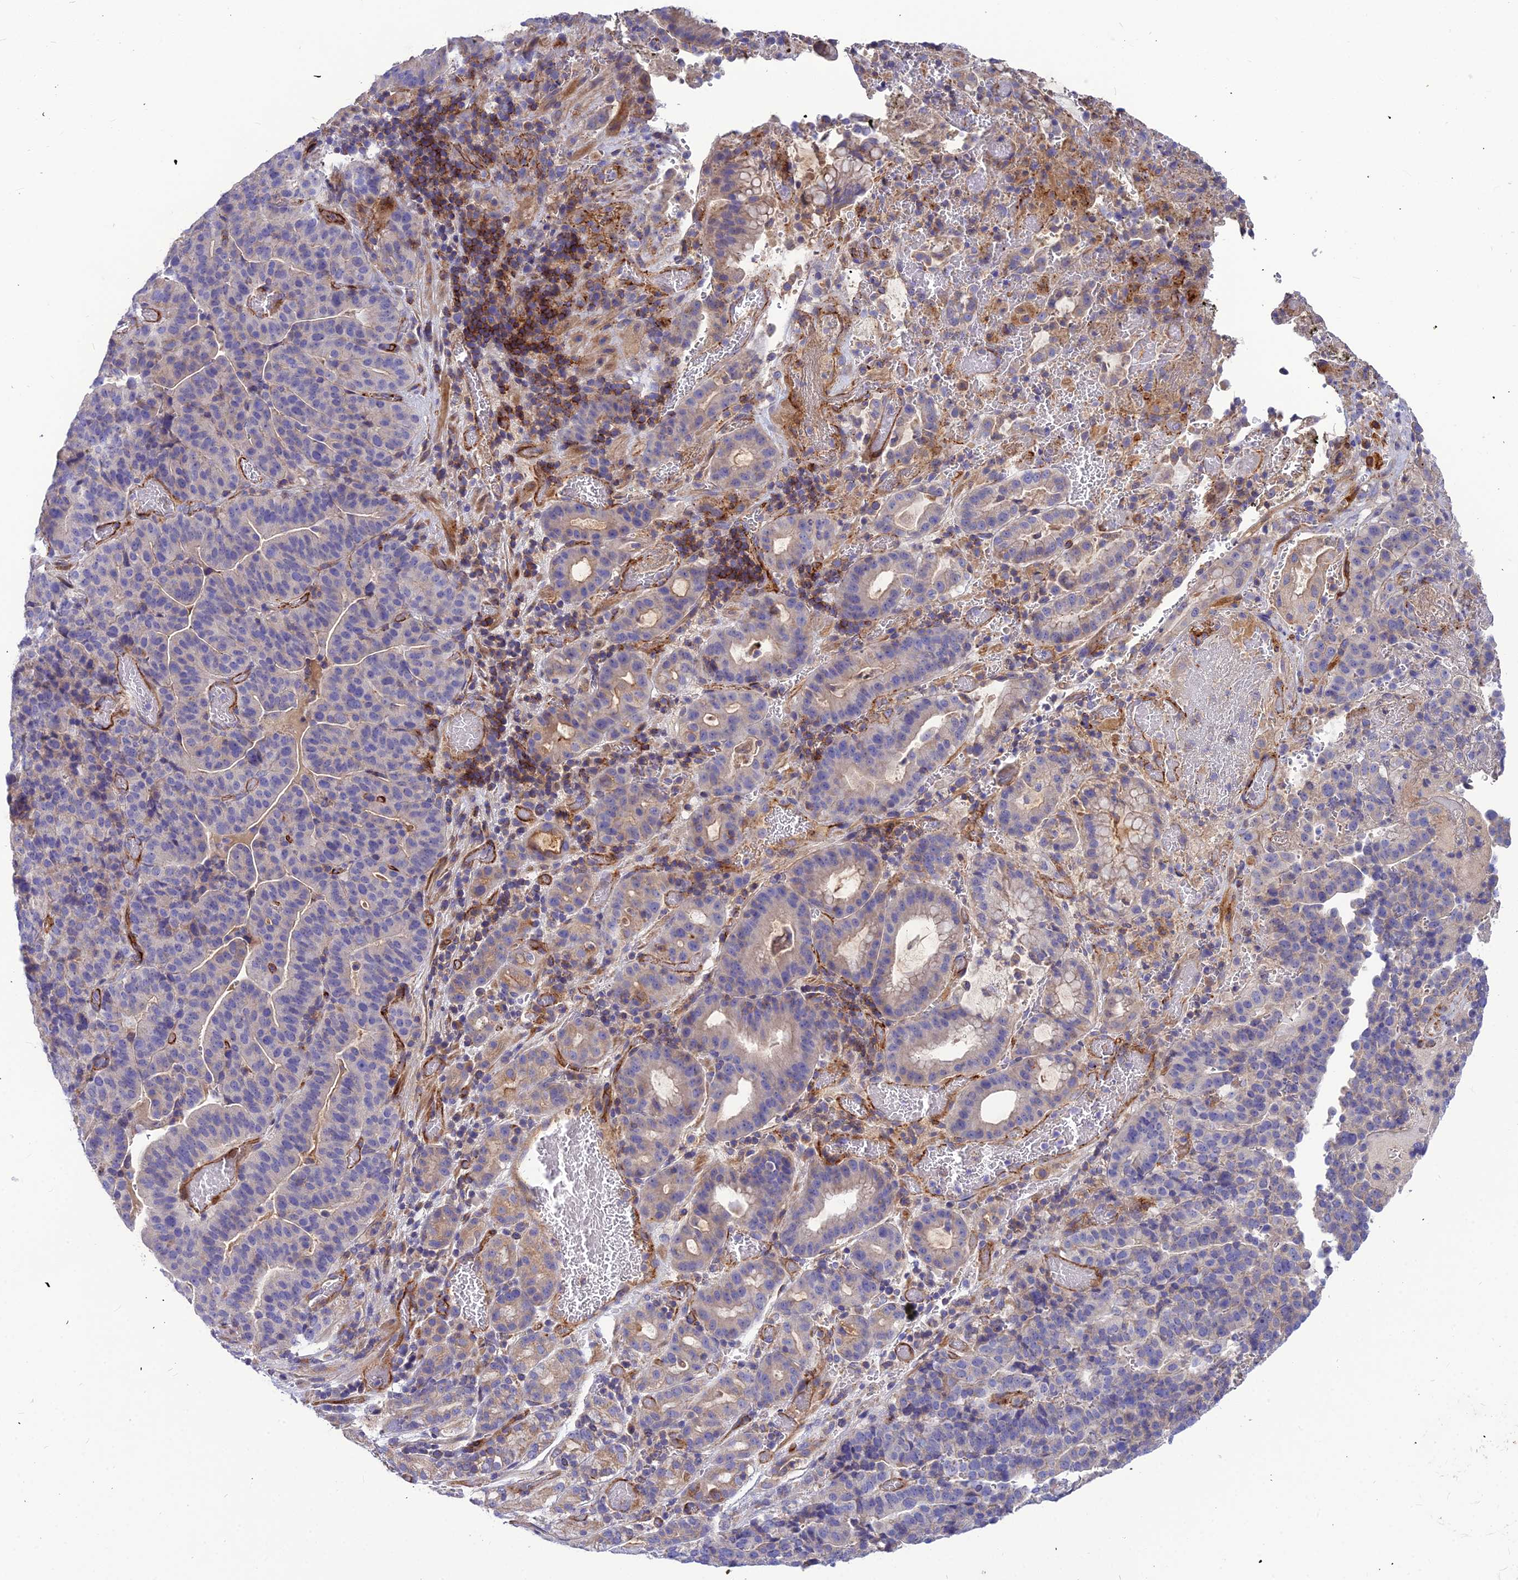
{"staining": {"intensity": "negative", "quantity": "none", "location": "none"}, "tissue": "stomach cancer", "cell_type": "Tumor cells", "image_type": "cancer", "snomed": [{"axis": "morphology", "description": "Adenocarcinoma, NOS"}, {"axis": "topography", "description": "Stomach"}], "caption": "IHC photomicrograph of neoplastic tissue: human stomach cancer stained with DAB shows no significant protein expression in tumor cells.", "gene": "ASPHD1", "patient": {"sex": "male", "age": 48}}